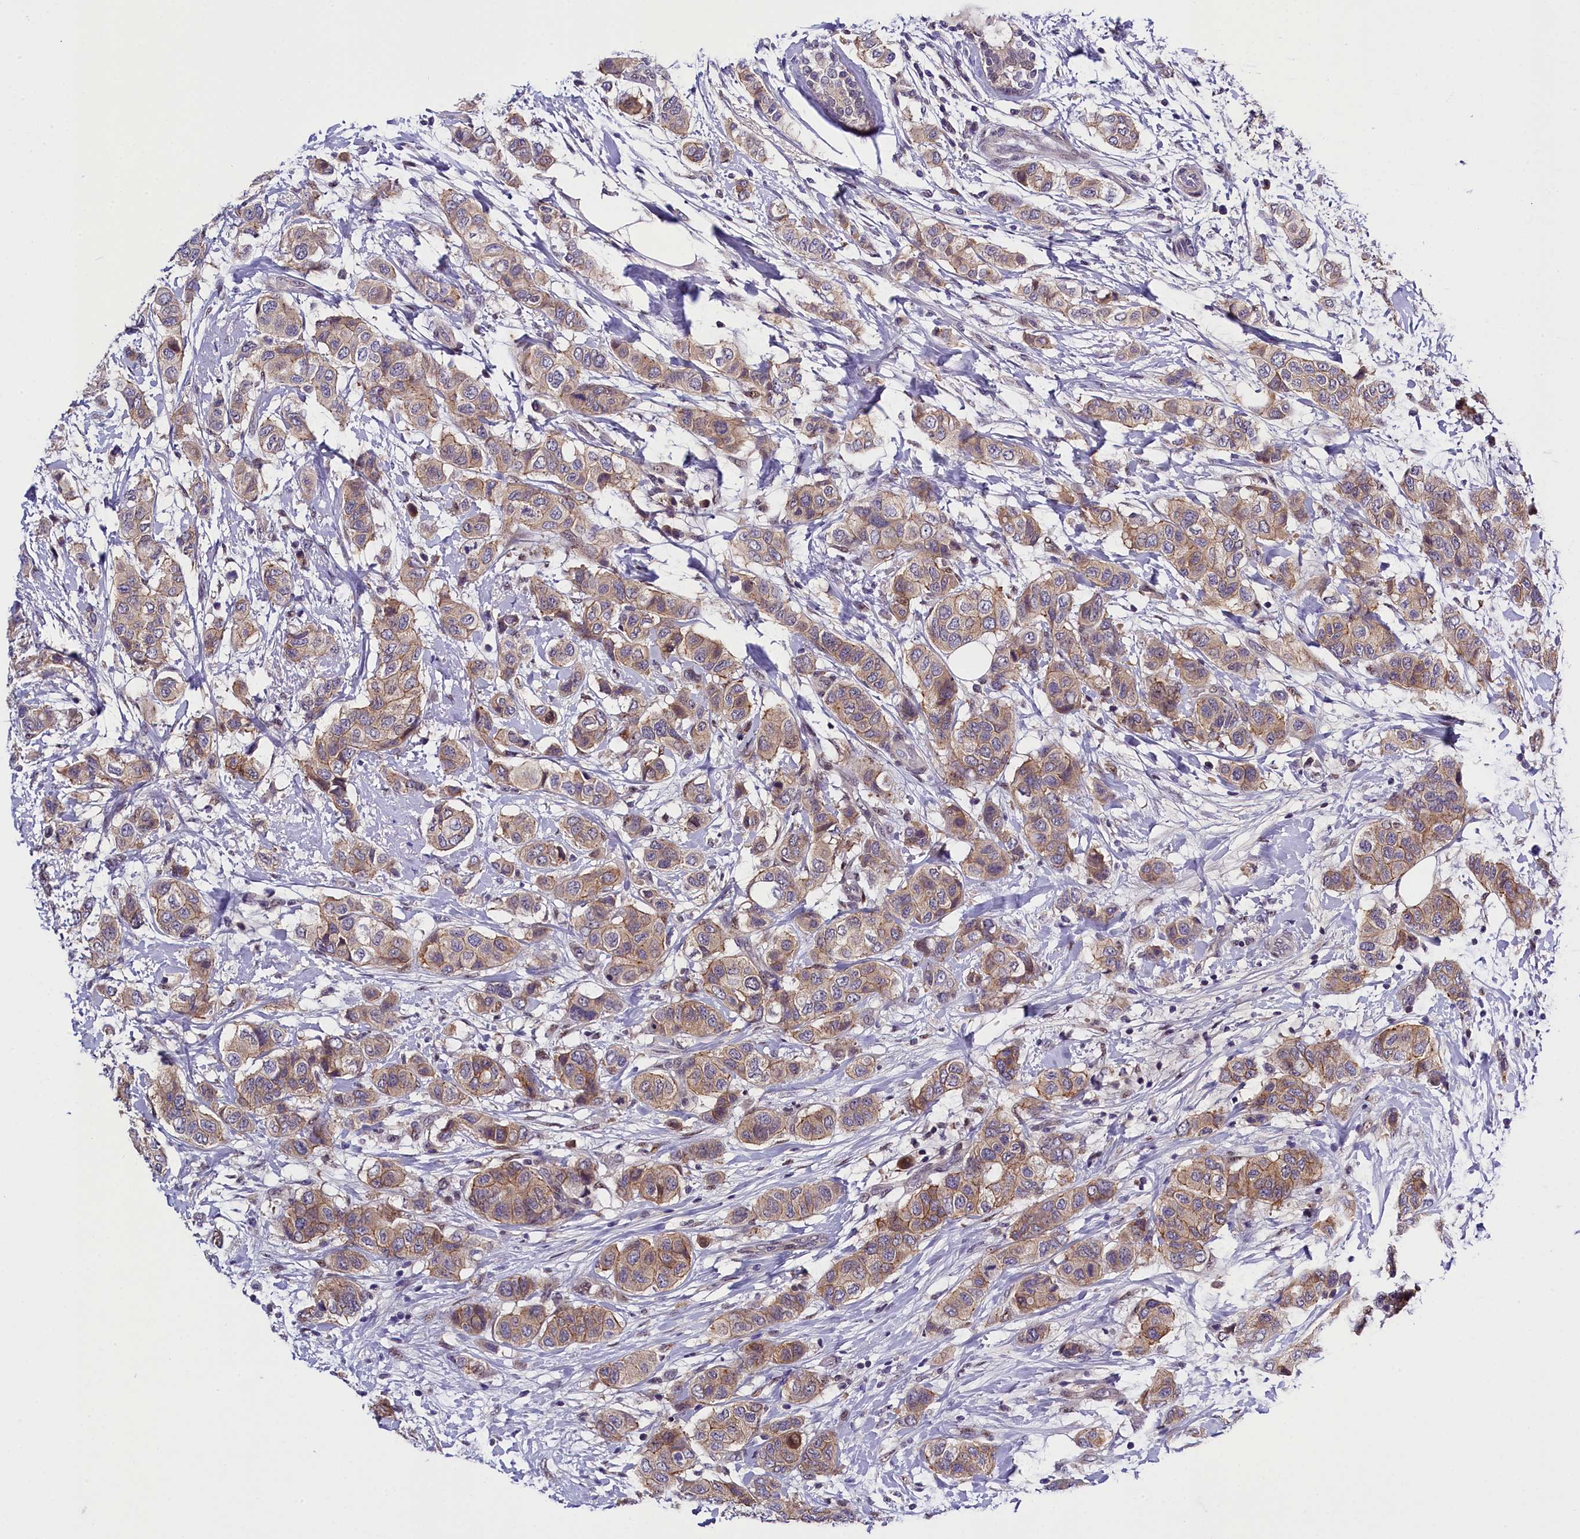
{"staining": {"intensity": "weak", "quantity": "25%-75%", "location": "cytoplasmic/membranous"}, "tissue": "breast cancer", "cell_type": "Tumor cells", "image_type": "cancer", "snomed": [{"axis": "morphology", "description": "Lobular carcinoma"}, {"axis": "topography", "description": "Breast"}], "caption": "IHC micrograph of neoplastic tissue: human breast cancer (lobular carcinoma) stained using immunohistochemistry displays low levels of weak protein expression localized specifically in the cytoplasmic/membranous of tumor cells, appearing as a cytoplasmic/membranous brown color.", "gene": "ENKD1", "patient": {"sex": "female", "age": 51}}